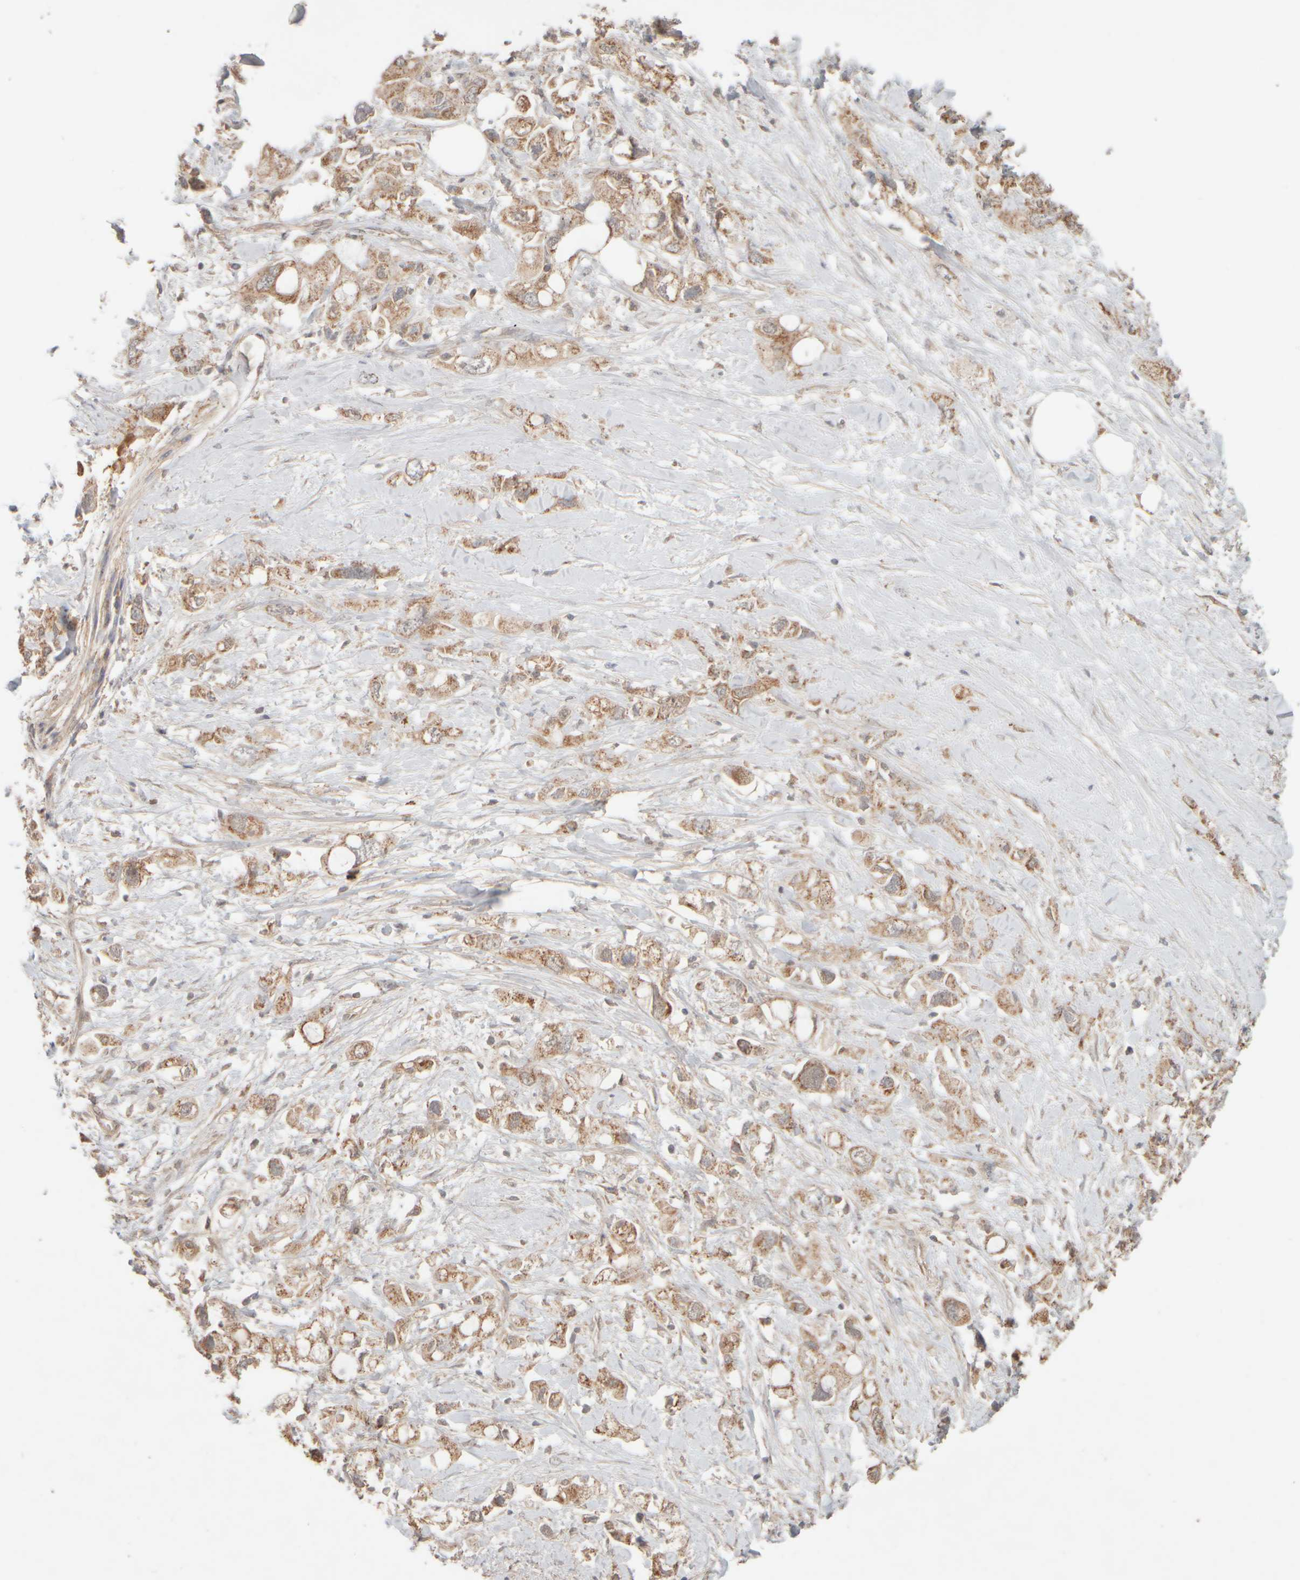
{"staining": {"intensity": "moderate", "quantity": ">75%", "location": "cytoplasmic/membranous"}, "tissue": "pancreatic cancer", "cell_type": "Tumor cells", "image_type": "cancer", "snomed": [{"axis": "morphology", "description": "Adenocarcinoma, NOS"}, {"axis": "topography", "description": "Pancreas"}], "caption": "Immunohistochemistry (IHC) micrograph of human pancreatic cancer stained for a protein (brown), which reveals medium levels of moderate cytoplasmic/membranous expression in approximately >75% of tumor cells.", "gene": "EIF2B3", "patient": {"sex": "female", "age": 56}}